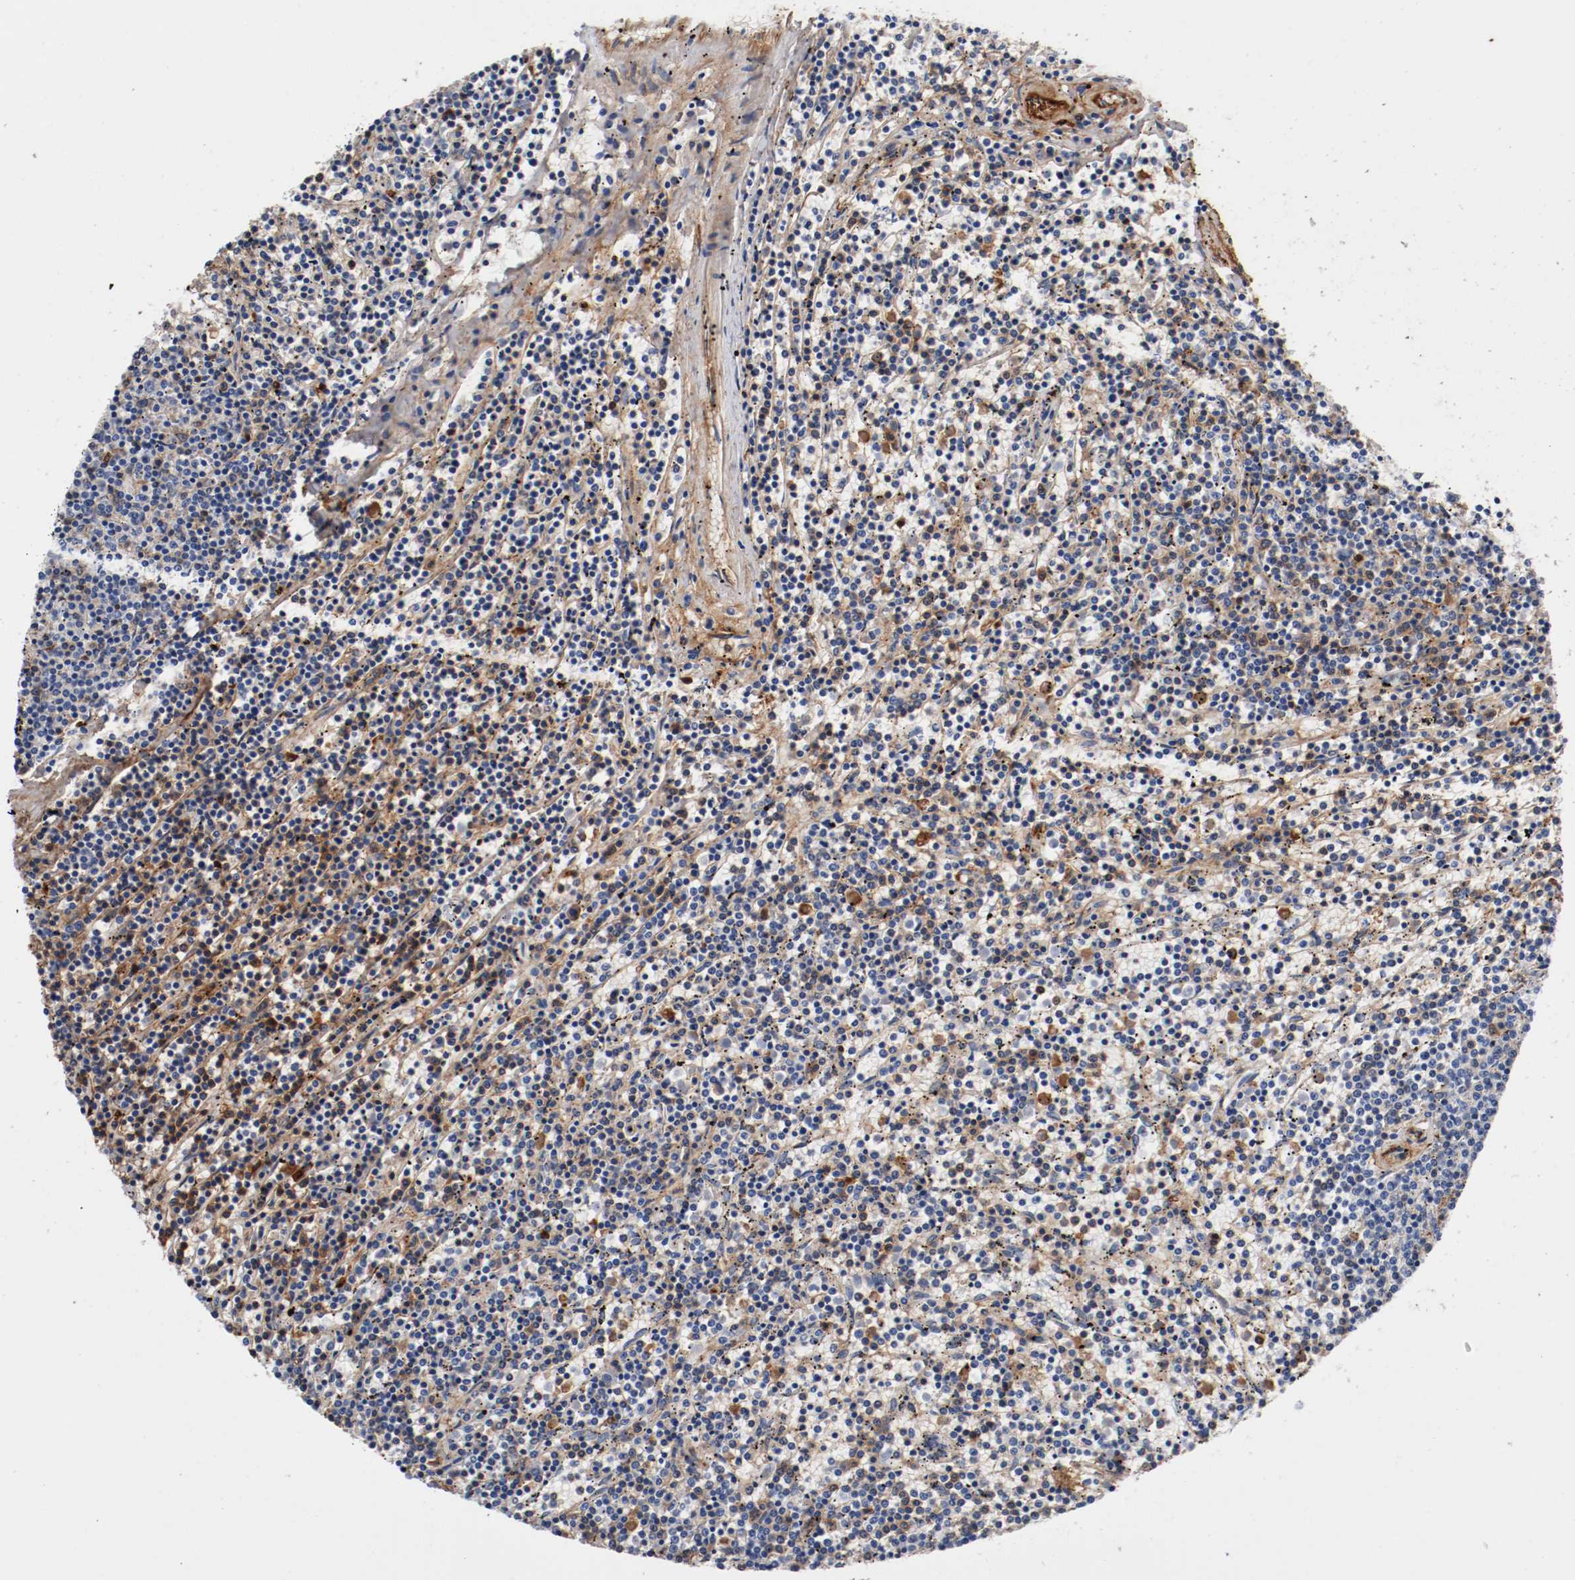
{"staining": {"intensity": "moderate", "quantity": "<25%", "location": "cytoplasmic/membranous"}, "tissue": "lymphoma", "cell_type": "Tumor cells", "image_type": "cancer", "snomed": [{"axis": "morphology", "description": "Malignant lymphoma, non-Hodgkin's type, Low grade"}, {"axis": "topography", "description": "Spleen"}], "caption": "Protein staining of lymphoma tissue exhibits moderate cytoplasmic/membranous expression in approximately <25% of tumor cells.", "gene": "TNC", "patient": {"sex": "female", "age": 50}}